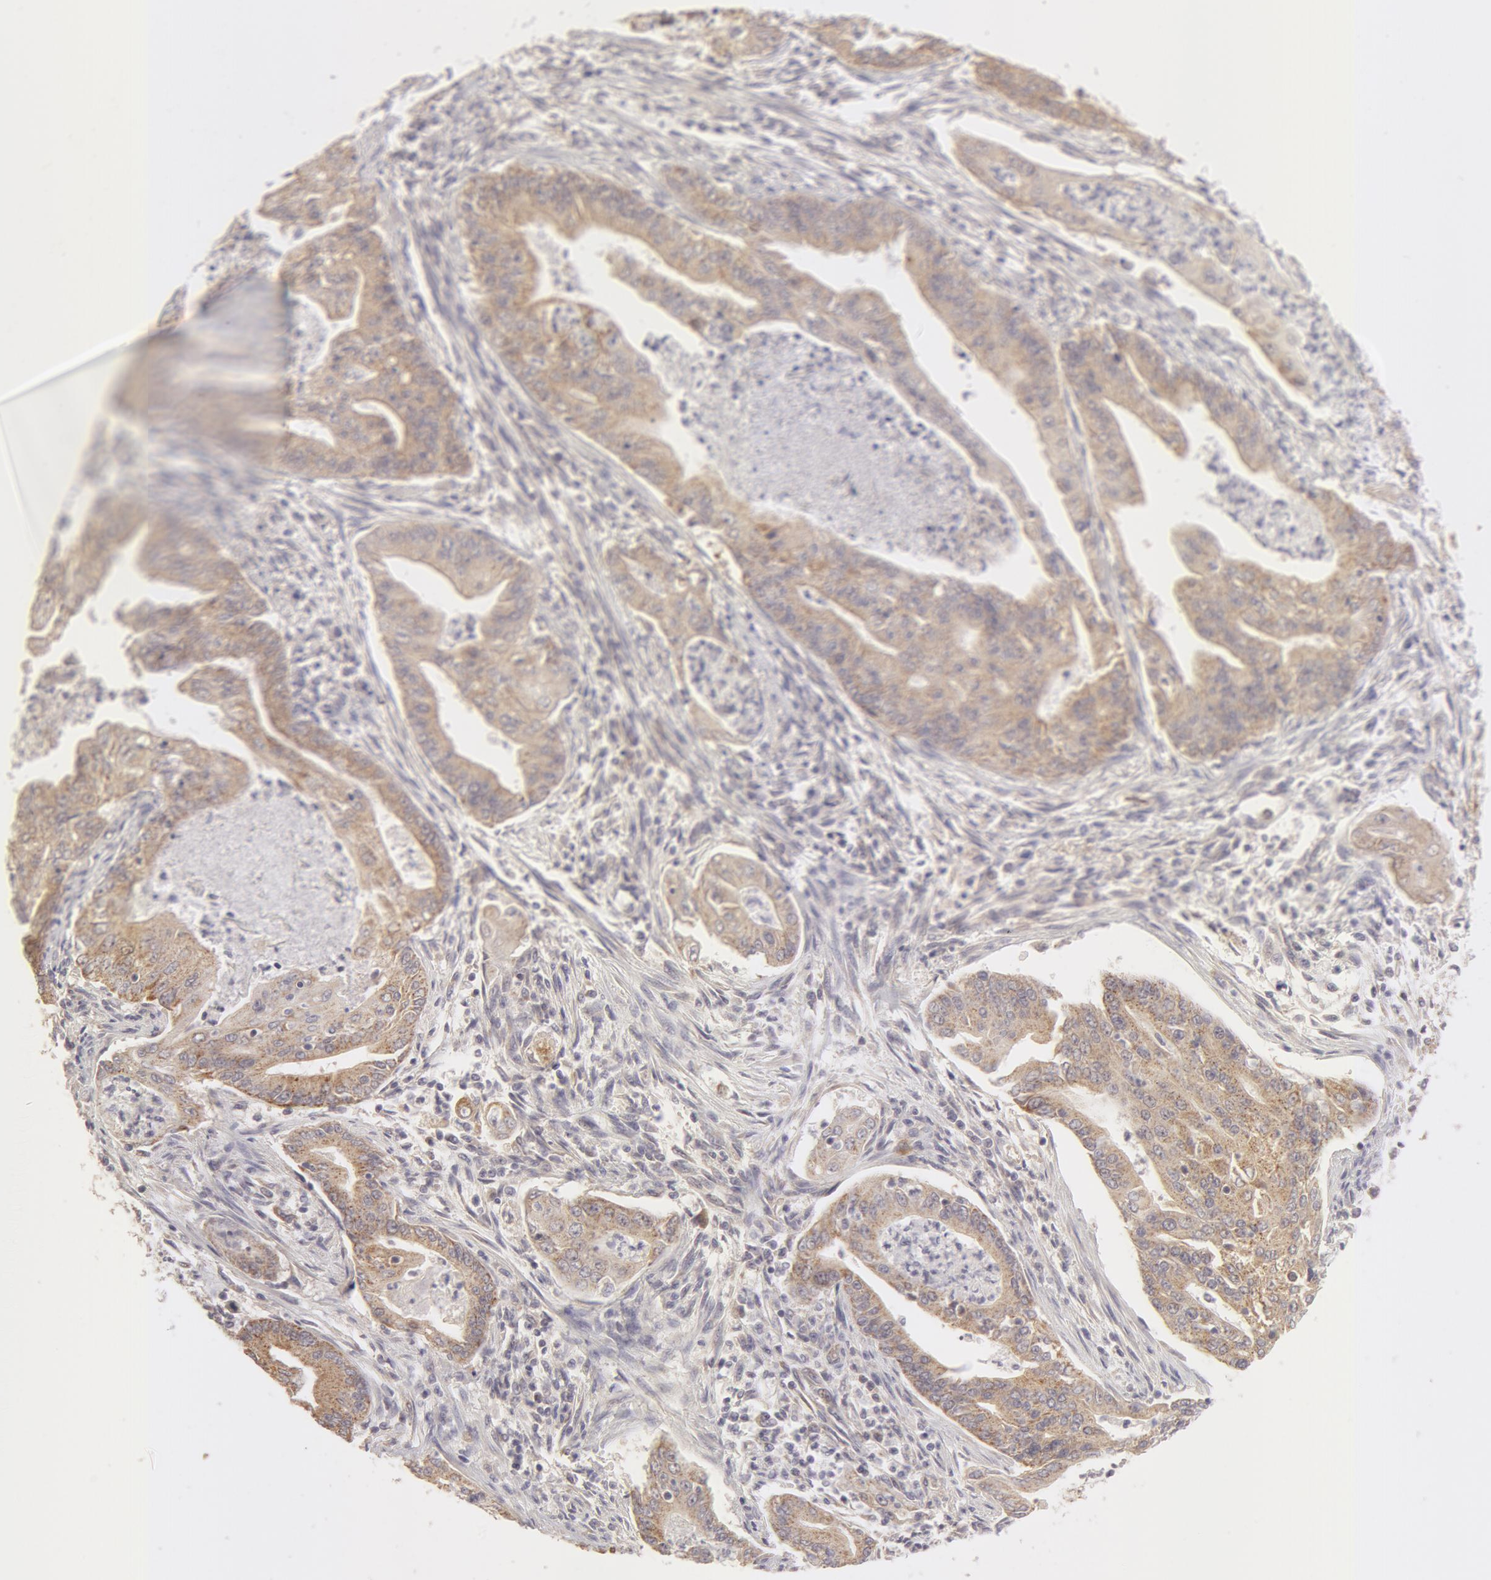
{"staining": {"intensity": "weak", "quantity": "<25%", "location": "cytoplasmic/membranous"}, "tissue": "endometrial cancer", "cell_type": "Tumor cells", "image_type": "cancer", "snomed": [{"axis": "morphology", "description": "Adenocarcinoma, NOS"}, {"axis": "topography", "description": "Endometrium"}], "caption": "Endometrial adenocarcinoma stained for a protein using IHC exhibits no positivity tumor cells.", "gene": "ADPRH", "patient": {"sex": "female", "age": 63}}